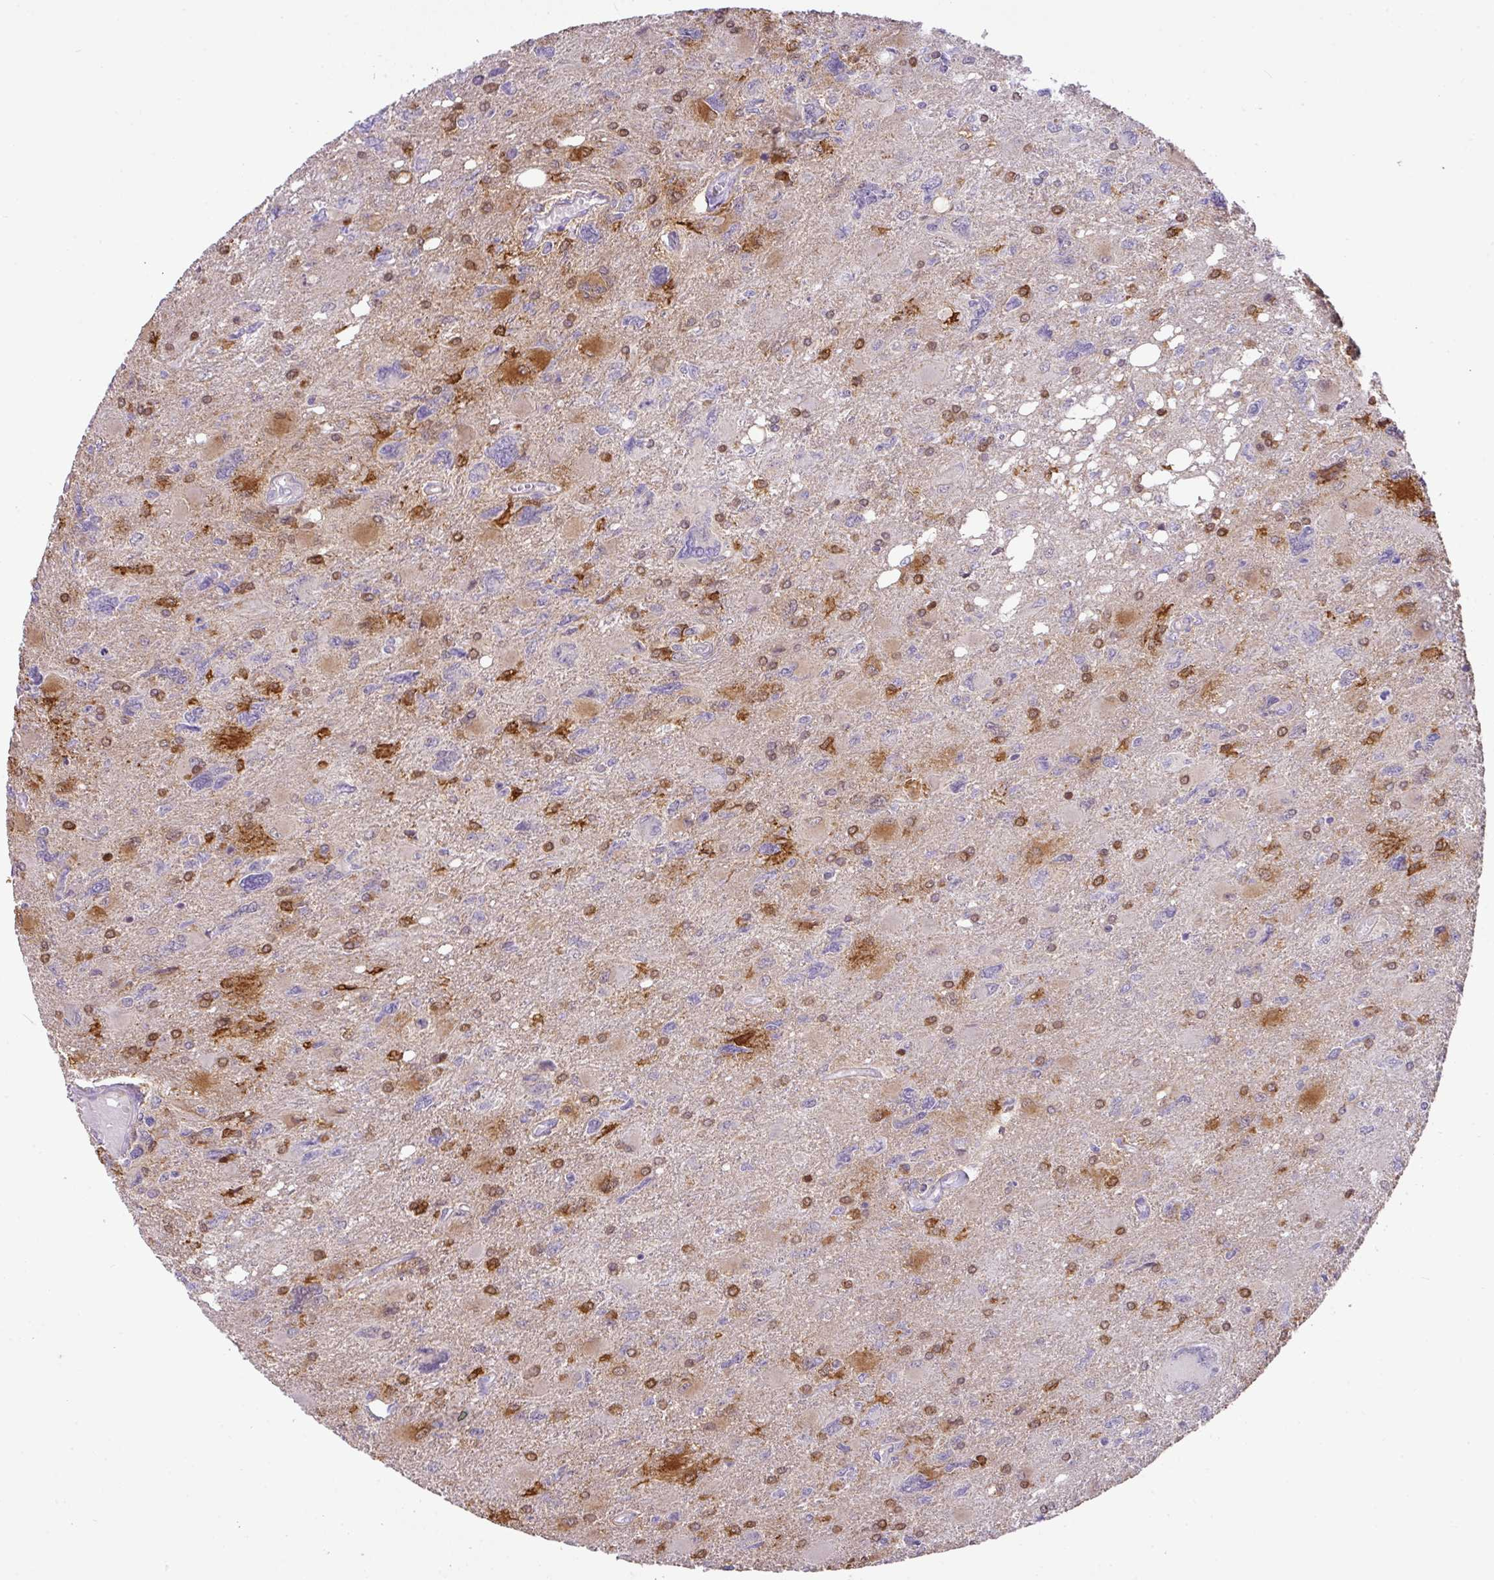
{"staining": {"intensity": "negative", "quantity": "none", "location": "none"}, "tissue": "glioma", "cell_type": "Tumor cells", "image_type": "cancer", "snomed": [{"axis": "morphology", "description": "Glioma, malignant, High grade"}, {"axis": "topography", "description": "Brain"}], "caption": "An image of human high-grade glioma (malignant) is negative for staining in tumor cells.", "gene": "GCNT7", "patient": {"sex": "male", "age": 67}}